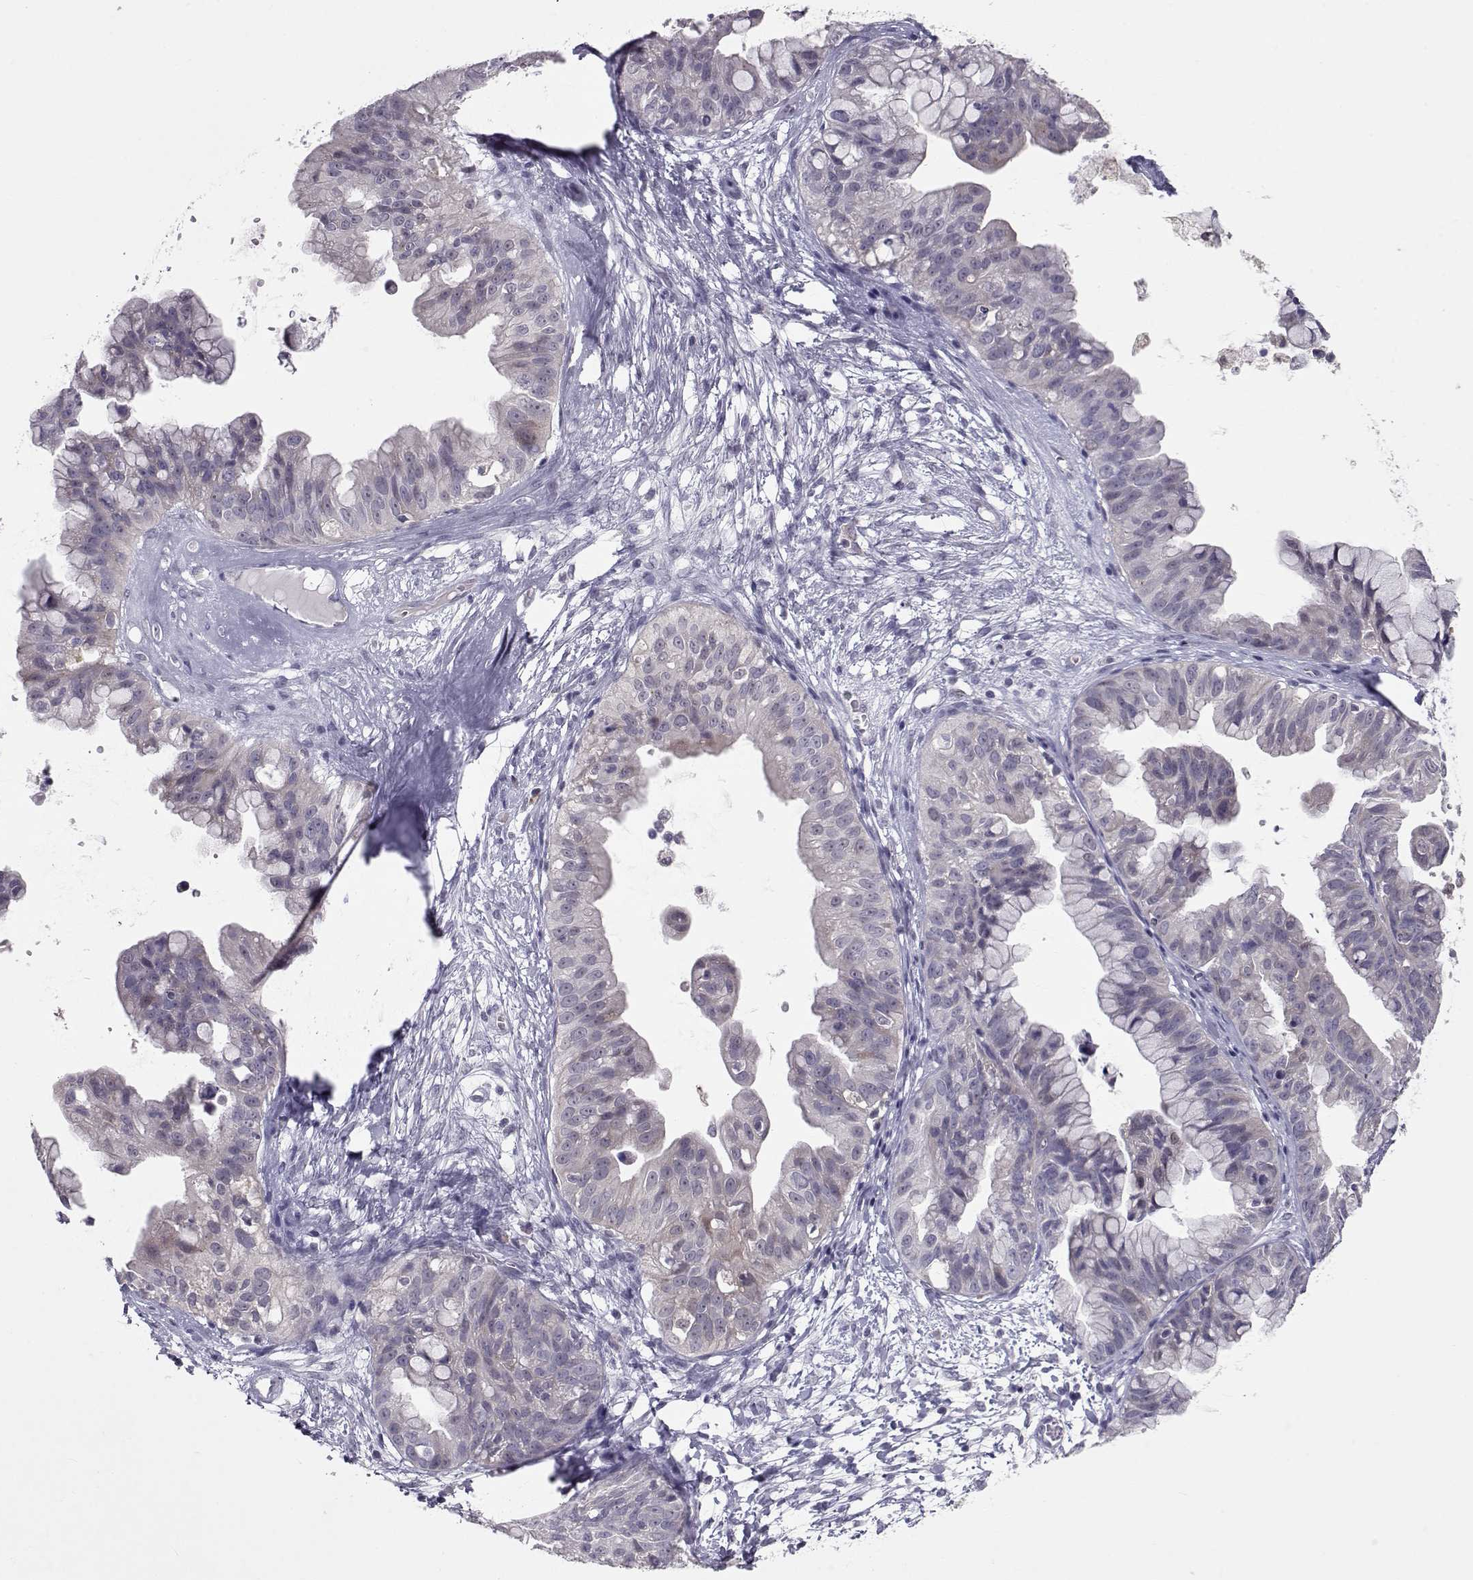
{"staining": {"intensity": "negative", "quantity": "none", "location": "none"}, "tissue": "ovarian cancer", "cell_type": "Tumor cells", "image_type": "cancer", "snomed": [{"axis": "morphology", "description": "Cystadenocarcinoma, mucinous, NOS"}, {"axis": "topography", "description": "Ovary"}], "caption": "Immunohistochemistry (IHC) micrograph of neoplastic tissue: human mucinous cystadenocarcinoma (ovarian) stained with DAB demonstrates no significant protein expression in tumor cells.", "gene": "NPVF", "patient": {"sex": "female", "age": 76}}